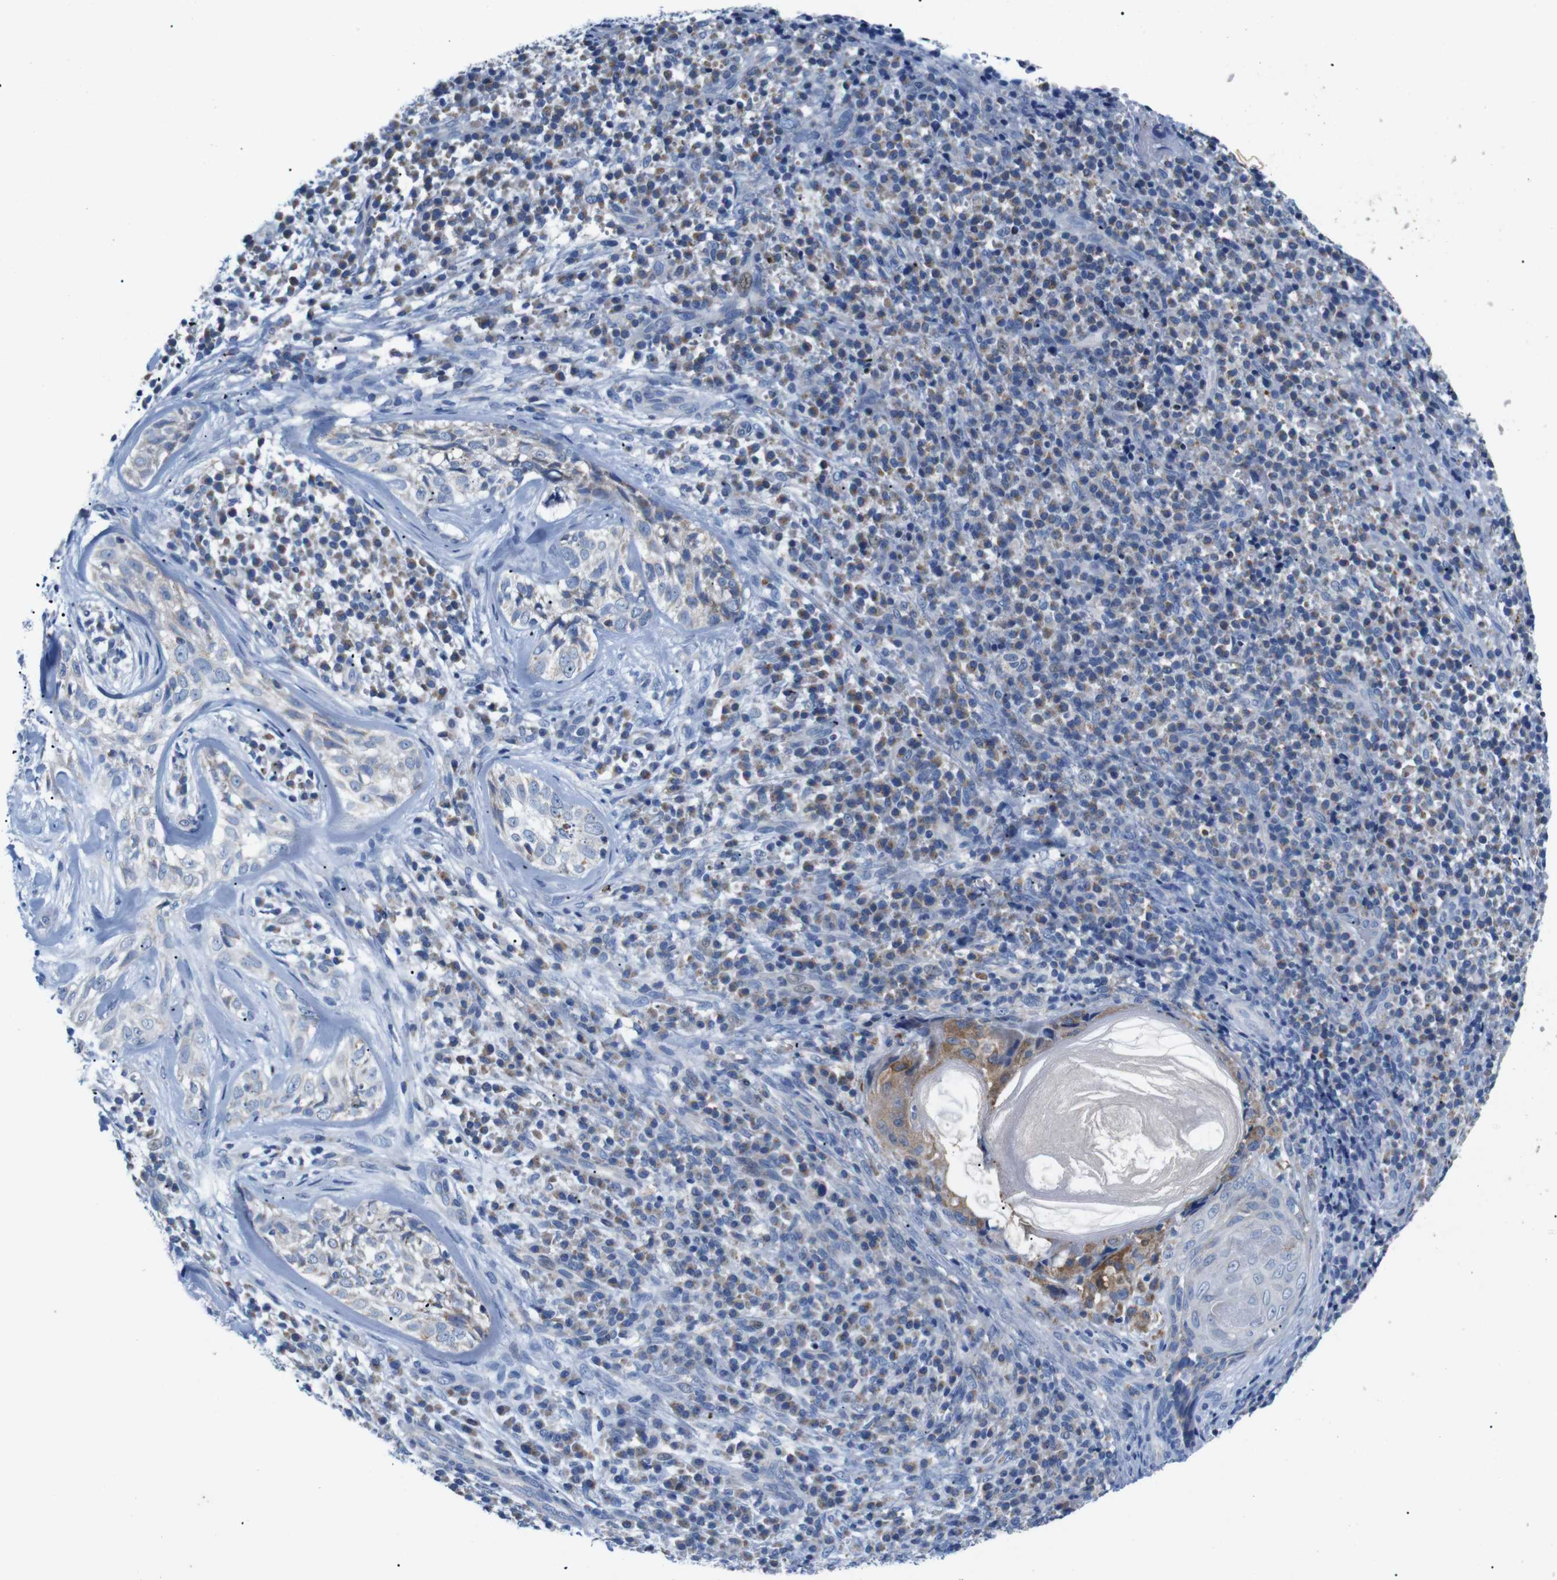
{"staining": {"intensity": "weak", "quantity": "<25%", "location": "cytoplasmic/membranous"}, "tissue": "skin cancer", "cell_type": "Tumor cells", "image_type": "cancer", "snomed": [{"axis": "morphology", "description": "Basal cell carcinoma"}, {"axis": "topography", "description": "Skin"}], "caption": "High power microscopy micrograph of an immunohistochemistry photomicrograph of skin basal cell carcinoma, revealing no significant positivity in tumor cells.", "gene": "F2RL1", "patient": {"sex": "male", "age": 72}}